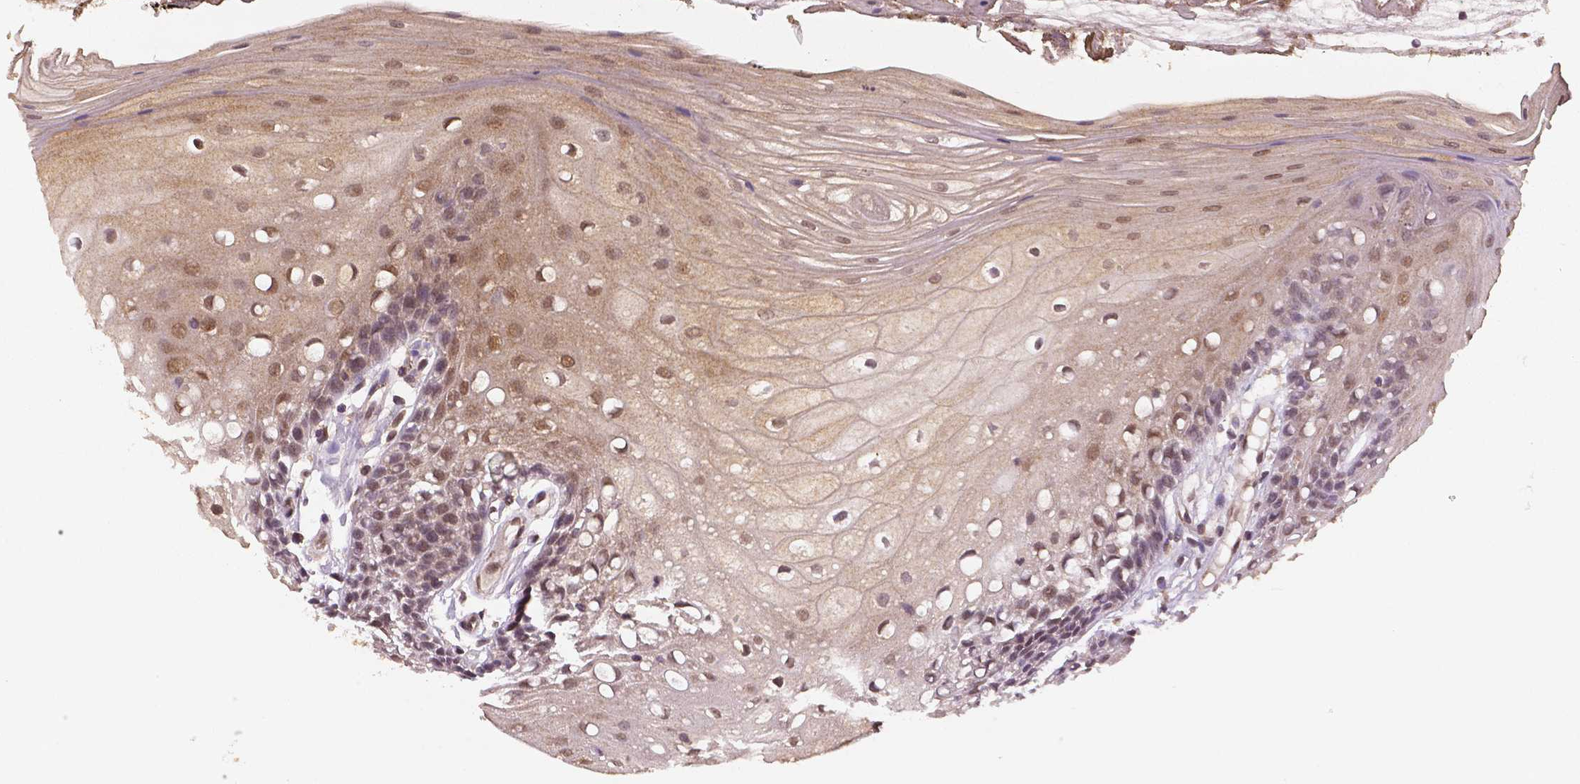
{"staining": {"intensity": "weak", "quantity": "25%-75%", "location": "cytoplasmic/membranous"}, "tissue": "oral mucosa", "cell_type": "Squamous epithelial cells", "image_type": "normal", "snomed": [{"axis": "morphology", "description": "Normal tissue, NOS"}, {"axis": "morphology", "description": "Squamous cell carcinoma, NOS"}, {"axis": "topography", "description": "Oral tissue"}, {"axis": "topography", "description": "Head-Neck"}], "caption": "Immunohistochemistry (IHC) staining of unremarkable oral mucosa, which displays low levels of weak cytoplasmic/membranous staining in about 25%-75% of squamous epithelial cells indicating weak cytoplasmic/membranous protein staining. The staining was performed using DAB (3,3'-diaminobenzidine) (brown) for protein detection and nuclei were counterstained in hematoxylin (blue).", "gene": "STAT3", "patient": {"sex": "male", "age": 69}}